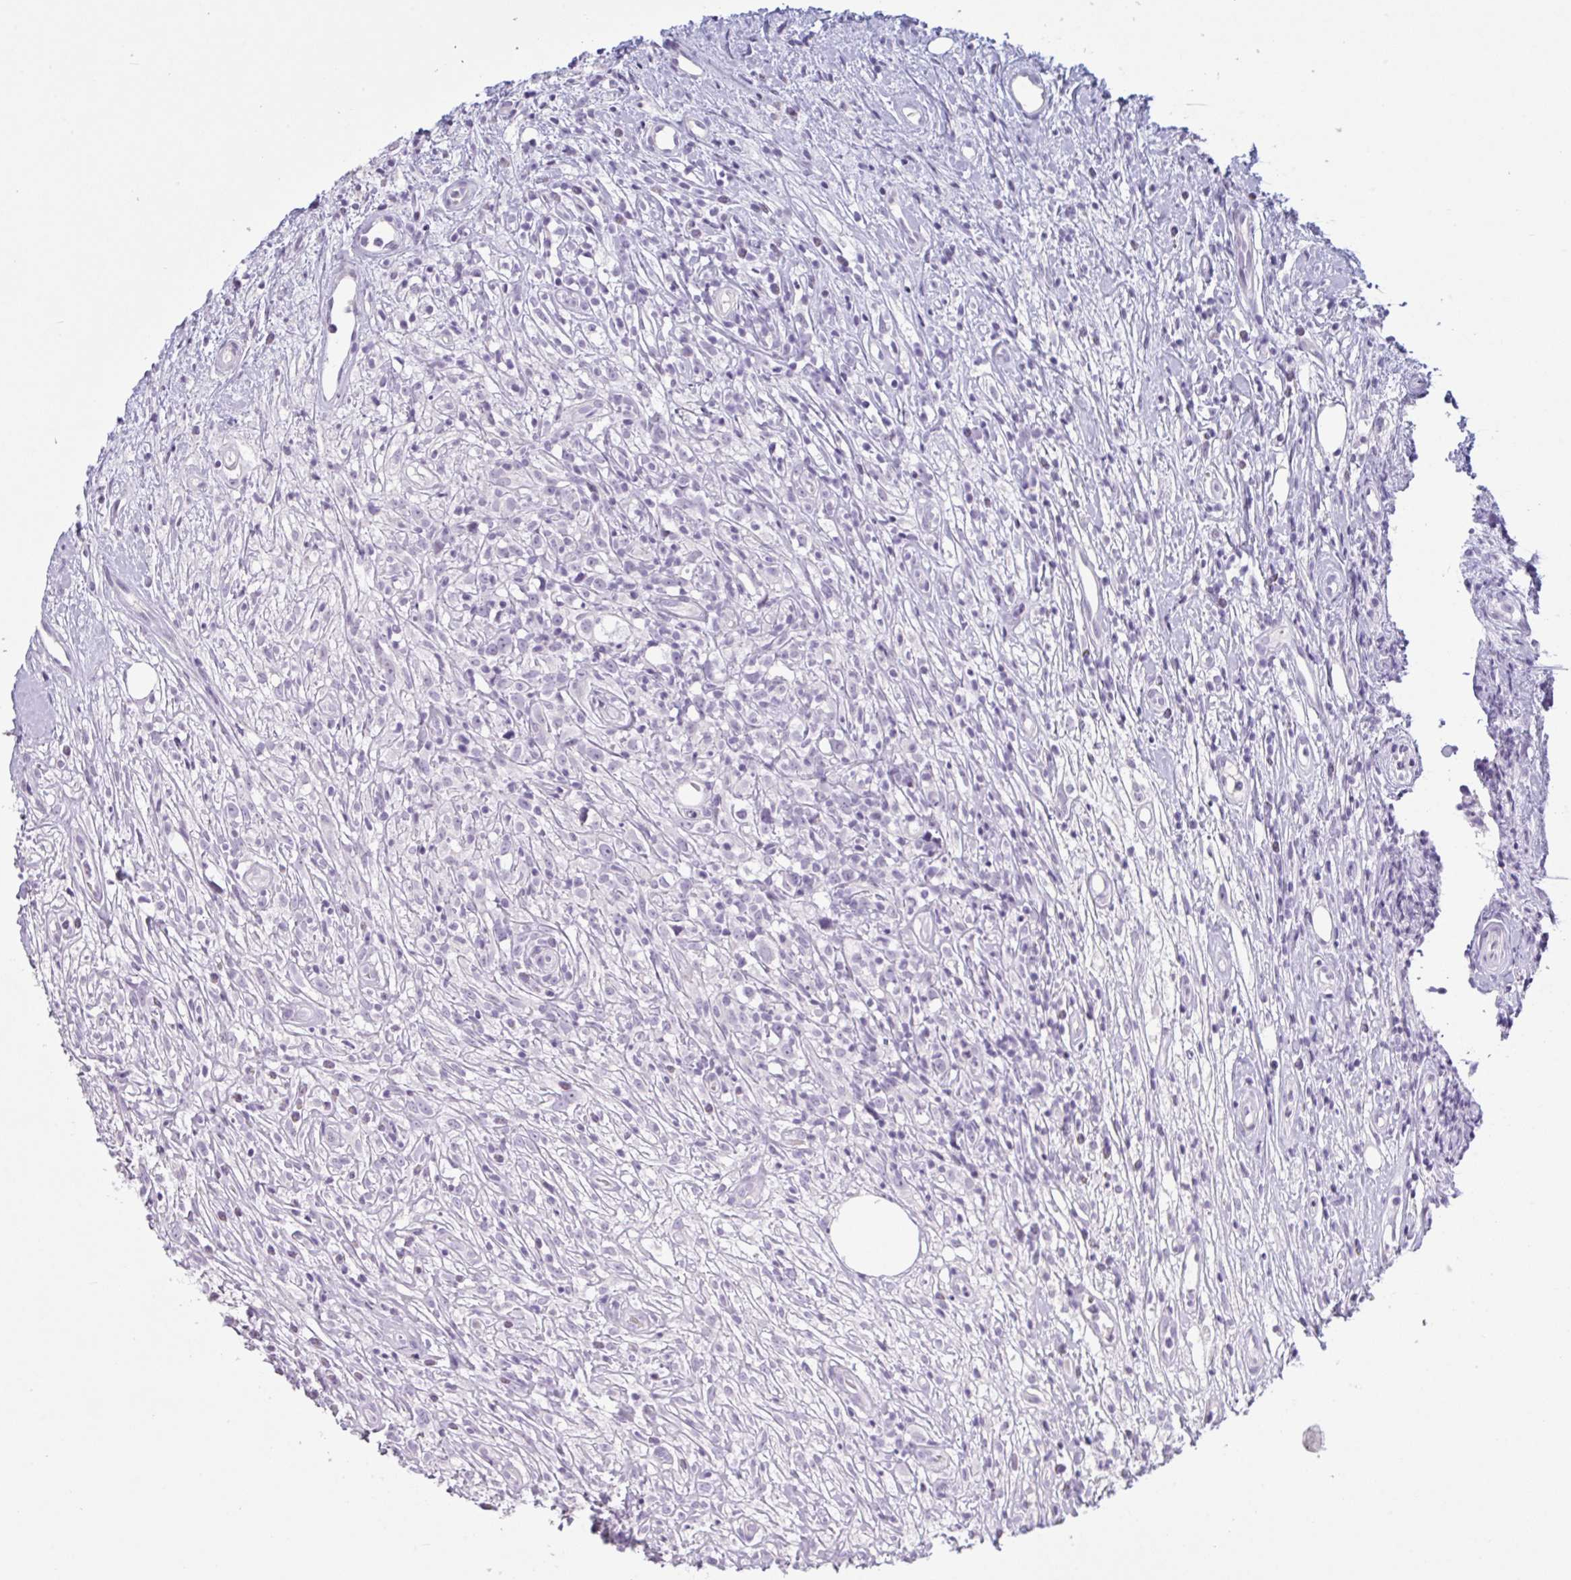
{"staining": {"intensity": "negative", "quantity": "none", "location": "none"}, "tissue": "lymphoma", "cell_type": "Tumor cells", "image_type": "cancer", "snomed": [{"axis": "morphology", "description": "Hodgkin's disease, NOS"}, {"axis": "topography", "description": "No Tissue"}], "caption": "Immunohistochemical staining of human lymphoma shows no significant positivity in tumor cells.", "gene": "CTSE", "patient": {"sex": "female", "age": 21}}